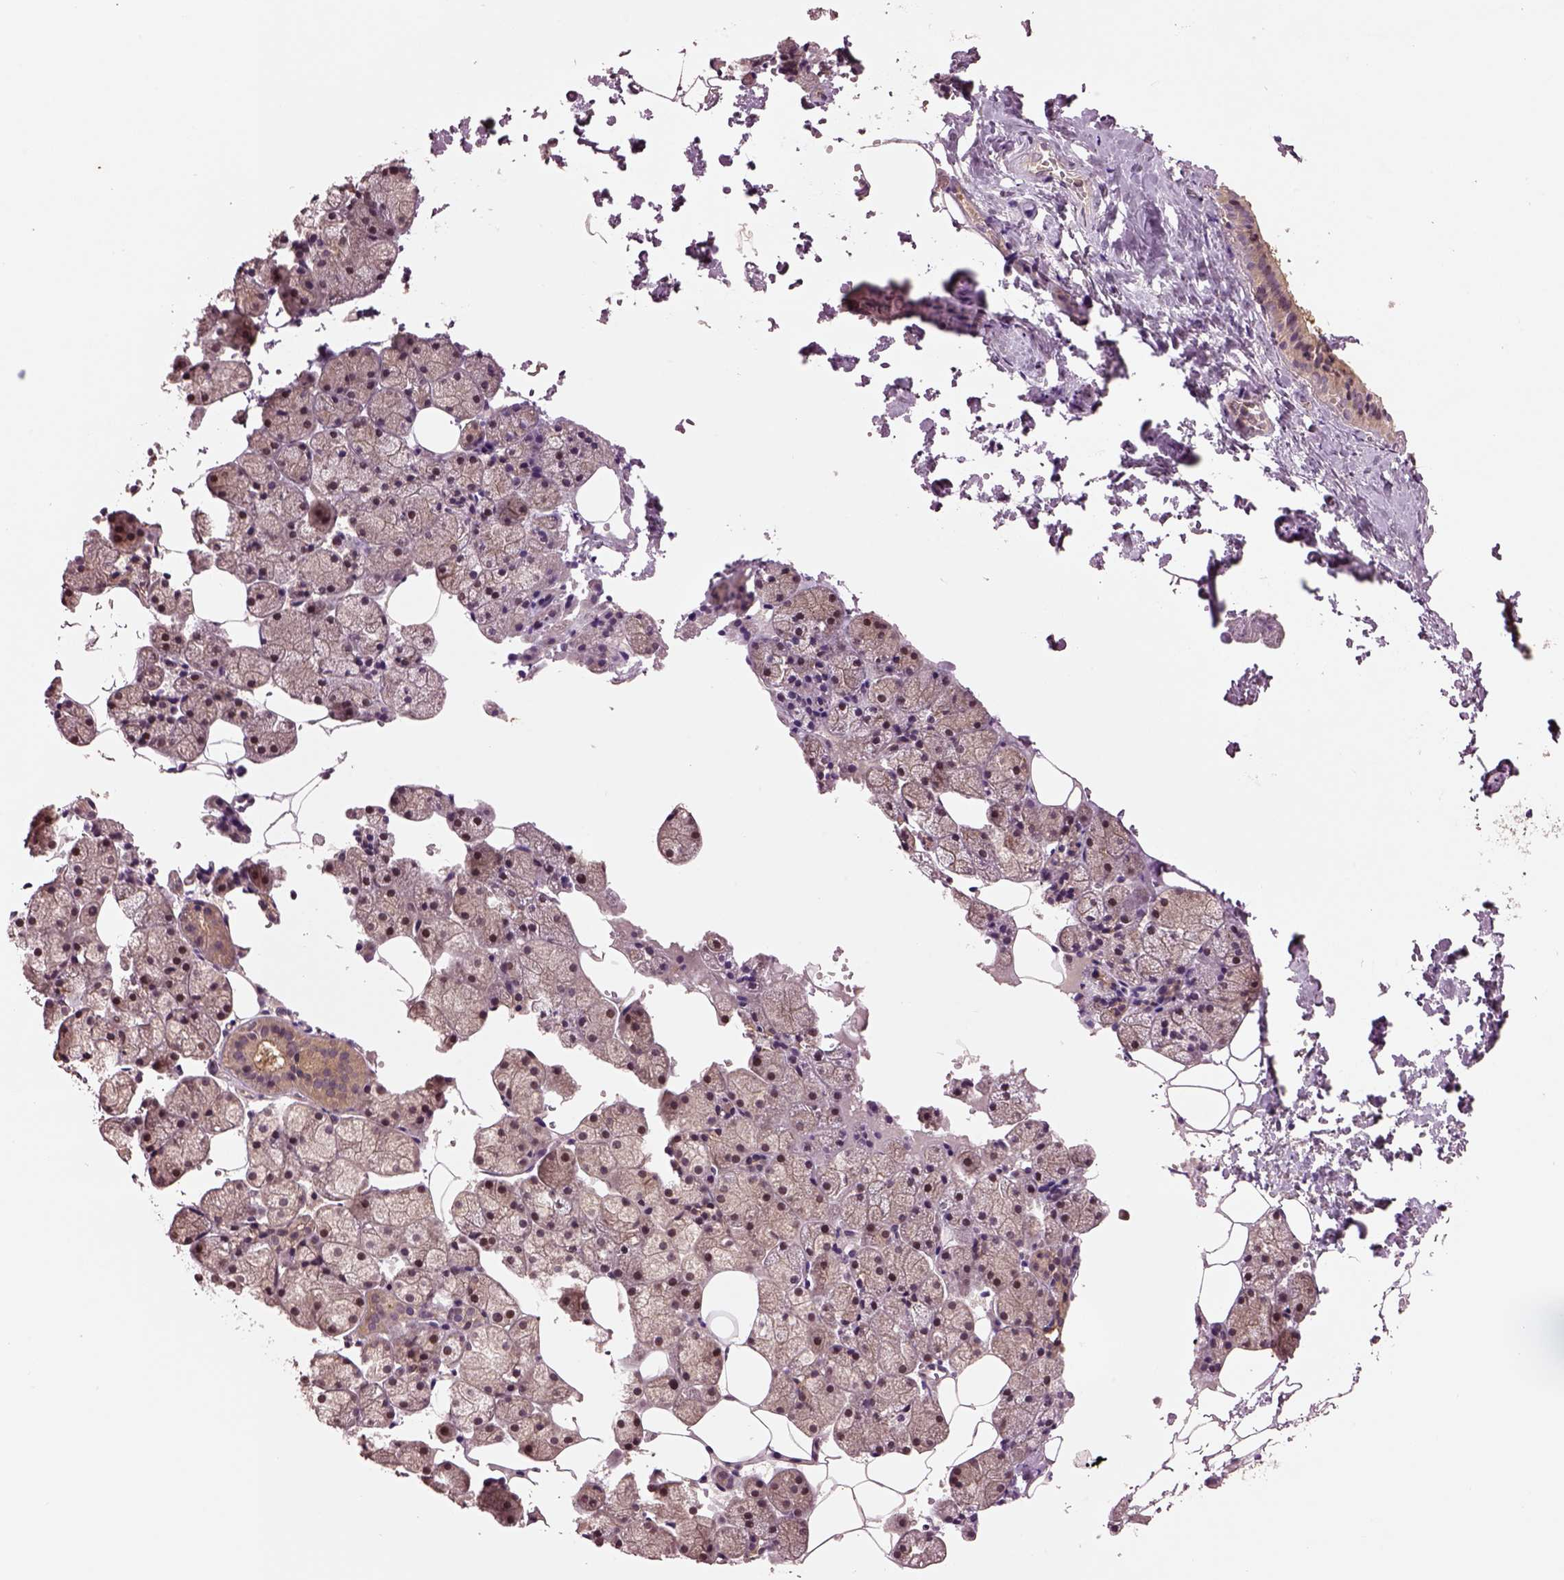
{"staining": {"intensity": "weak", "quantity": ">75%", "location": "cytoplasmic/membranous"}, "tissue": "salivary gland", "cell_type": "Glandular cells", "image_type": "normal", "snomed": [{"axis": "morphology", "description": "Normal tissue, NOS"}, {"axis": "topography", "description": "Salivary gland"}], "caption": "Salivary gland stained with IHC shows weak cytoplasmic/membranous positivity in about >75% of glandular cells.", "gene": "MTHFS", "patient": {"sex": "male", "age": 38}}